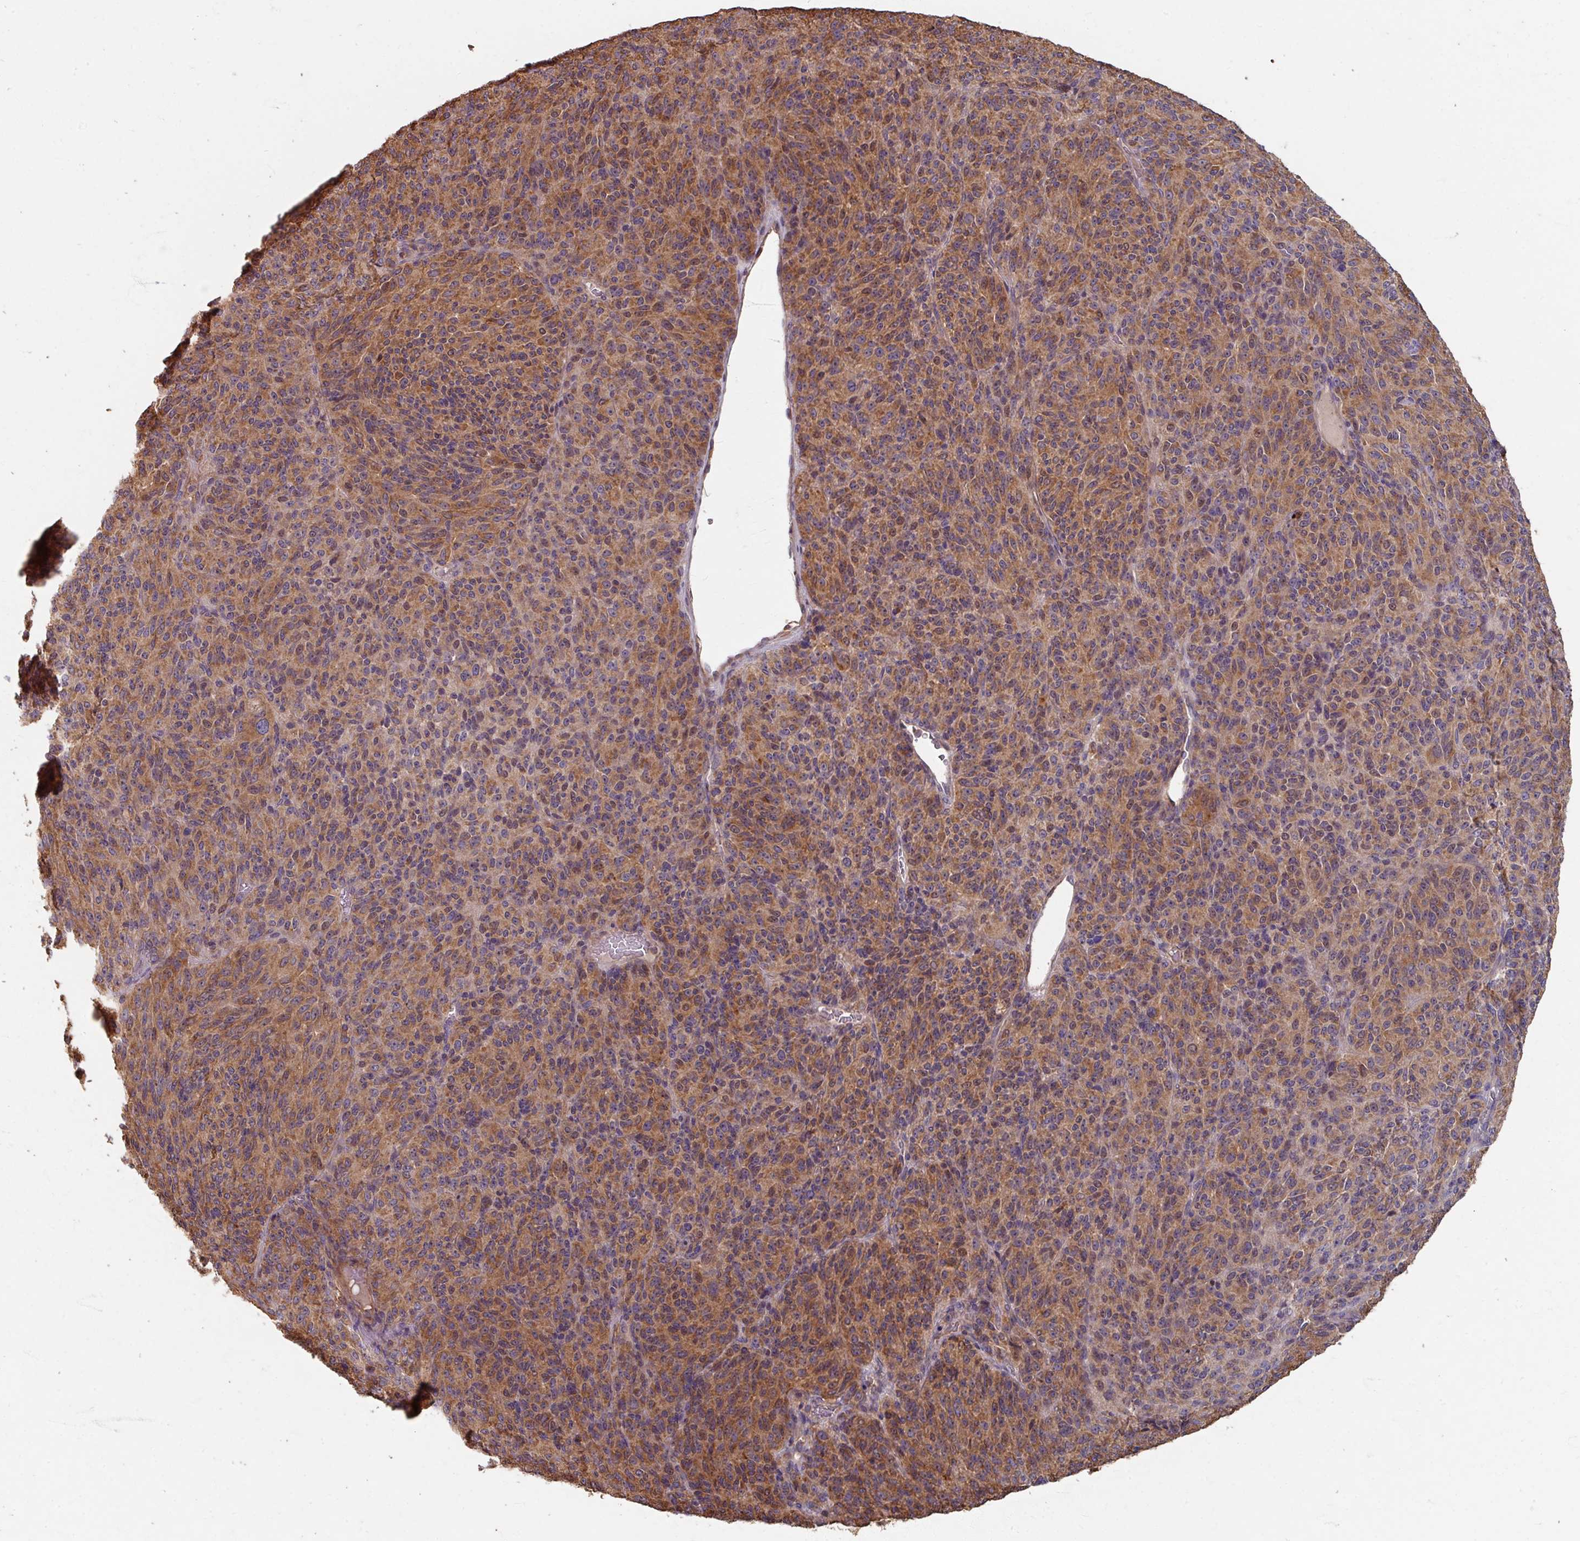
{"staining": {"intensity": "moderate", "quantity": ">75%", "location": "cytoplasmic/membranous"}, "tissue": "melanoma", "cell_type": "Tumor cells", "image_type": "cancer", "snomed": [{"axis": "morphology", "description": "Malignant melanoma, Metastatic site"}, {"axis": "topography", "description": "Brain"}], "caption": "Malignant melanoma (metastatic site) was stained to show a protein in brown. There is medium levels of moderate cytoplasmic/membranous staining in approximately >75% of tumor cells. The staining was performed using DAB (3,3'-diaminobenzidine) to visualize the protein expression in brown, while the nuclei were stained in blue with hematoxylin (Magnification: 20x).", "gene": "CCDC68", "patient": {"sex": "female", "age": 56}}